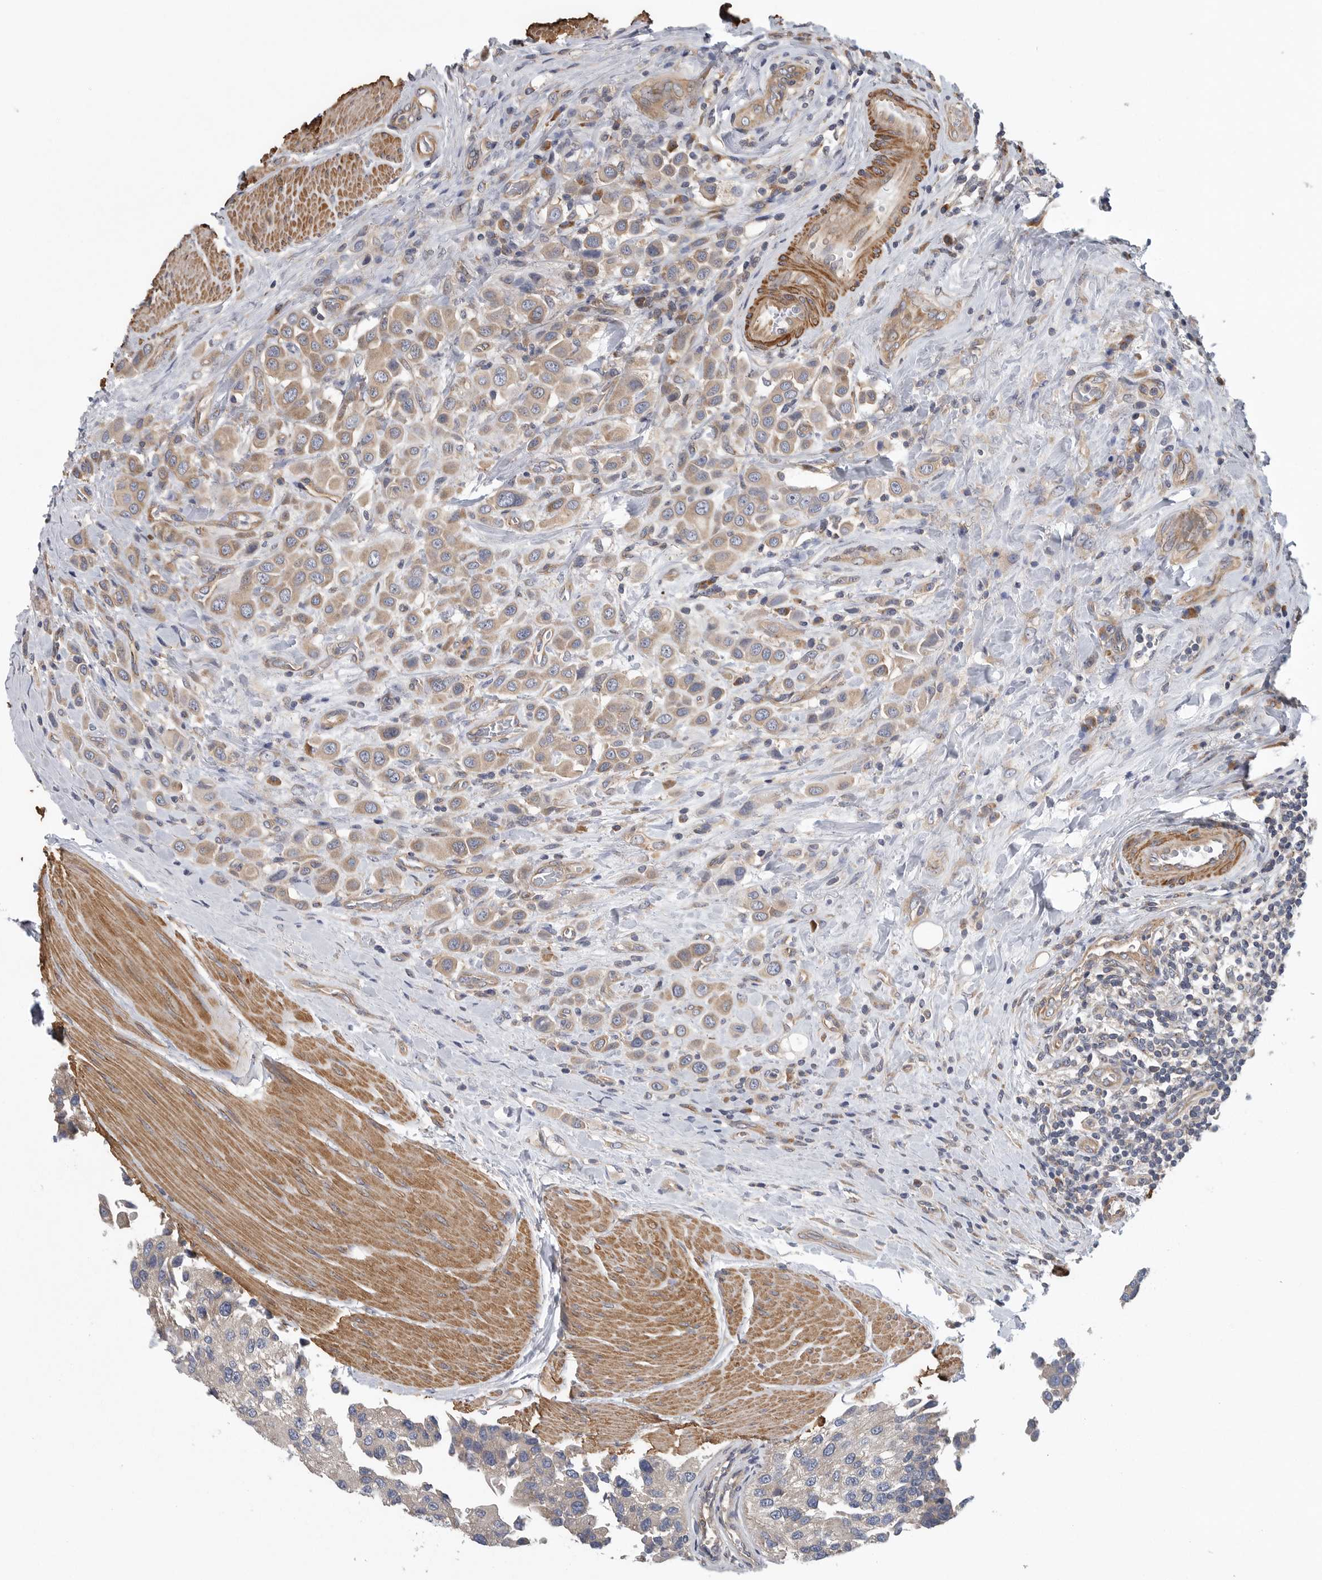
{"staining": {"intensity": "weak", "quantity": ">75%", "location": "cytoplasmic/membranous"}, "tissue": "urothelial cancer", "cell_type": "Tumor cells", "image_type": "cancer", "snomed": [{"axis": "morphology", "description": "Urothelial carcinoma, High grade"}, {"axis": "topography", "description": "Urinary bladder"}], "caption": "Urothelial carcinoma (high-grade) tissue shows weak cytoplasmic/membranous staining in about >75% of tumor cells, visualized by immunohistochemistry.", "gene": "OXR1", "patient": {"sex": "male", "age": 50}}